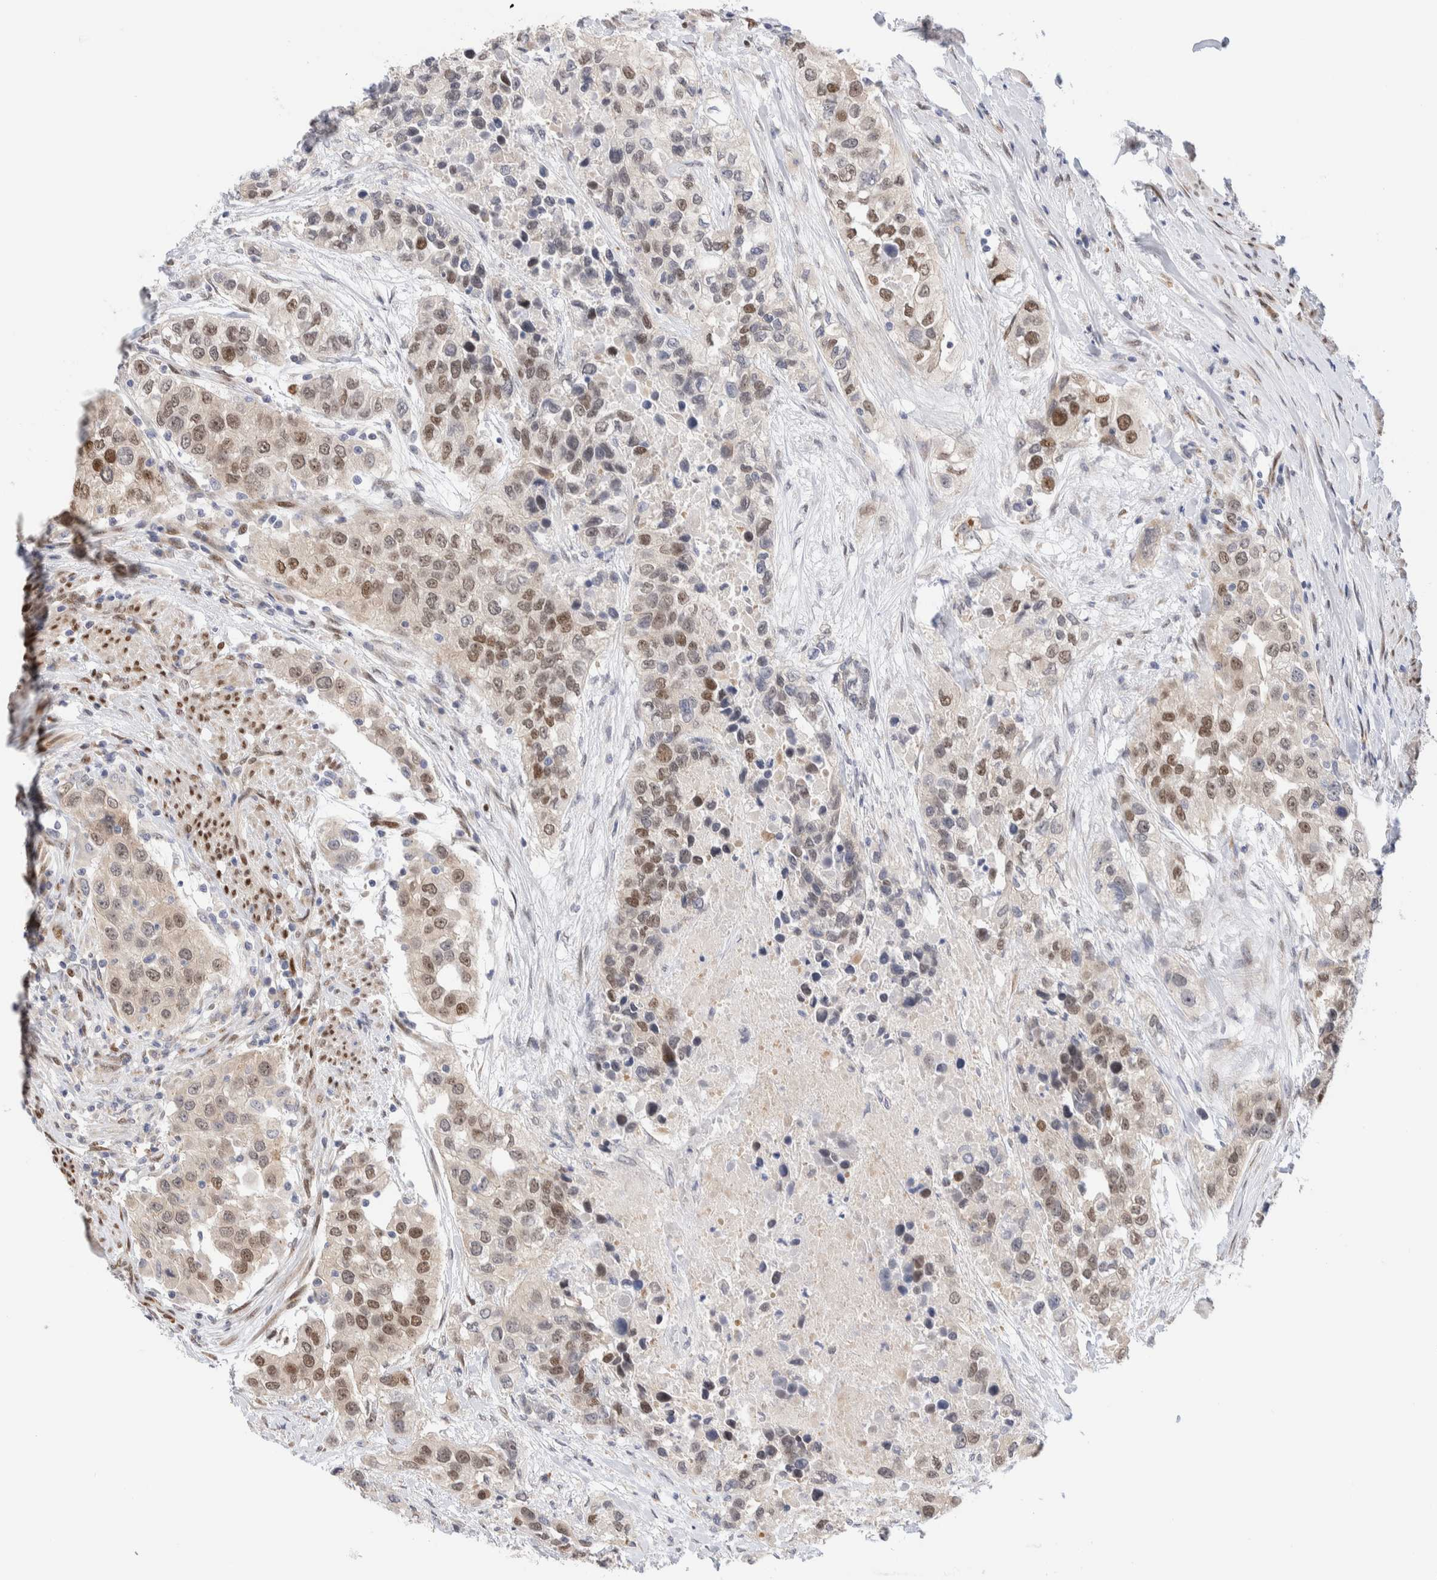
{"staining": {"intensity": "moderate", "quantity": "25%-75%", "location": "nuclear"}, "tissue": "urothelial cancer", "cell_type": "Tumor cells", "image_type": "cancer", "snomed": [{"axis": "morphology", "description": "Urothelial carcinoma, High grade"}, {"axis": "topography", "description": "Urinary bladder"}], "caption": "The image exhibits immunohistochemical staining of high-grade urothelial carcinoma. There is moderate nuclear positivity is seen in approximately 25%-75% of tumor cells.", "gene": "NSMAF", "patient": {"sex": "female", "age": 80}}